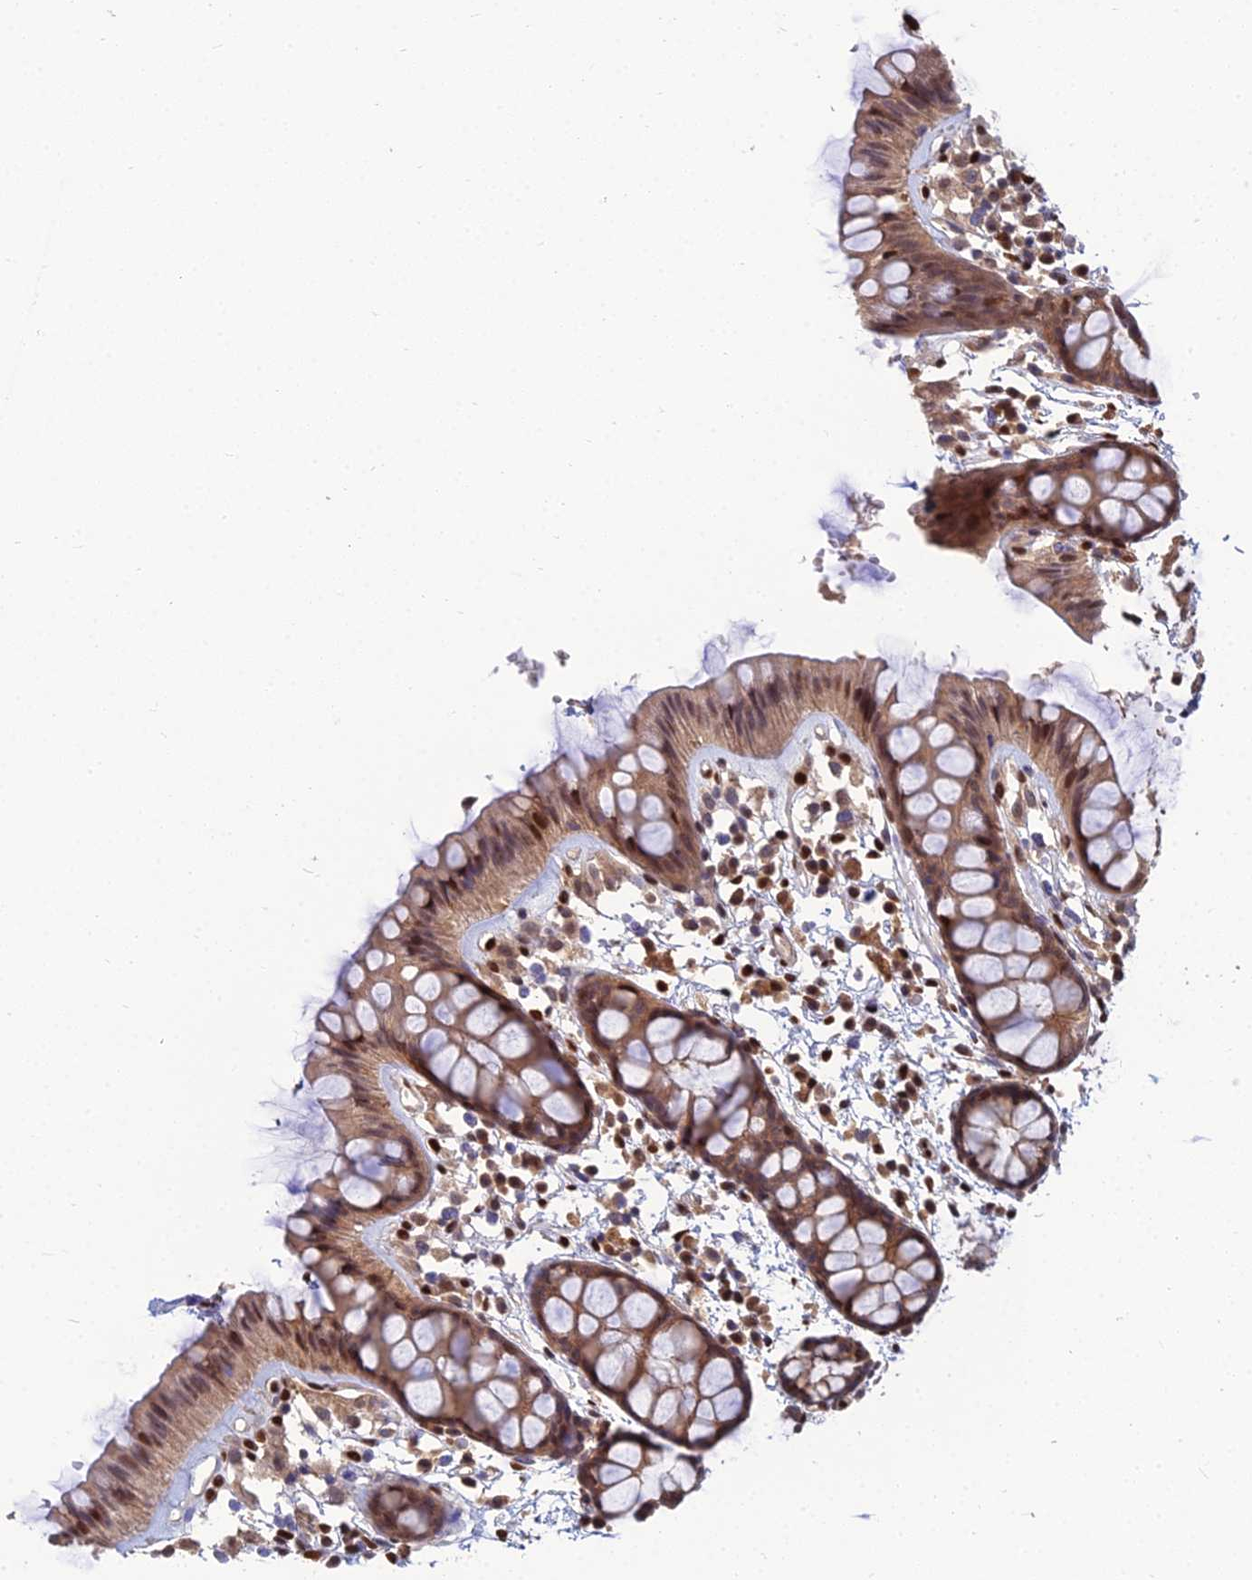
{"staining": {"intensity": "moderate", "quantity": ">75%", "location": "cytoplasmic/membranous,nuclear"}, "tissue": "rectum", "cell_type": "Glandular cells", "image_type": "normal", "snomed": [{"axis": "morphology", "description": "Normal tissue, NOS"}, {"axis": "topography", "description": "Rectum"}], "caption": "This photomicrograph demonstrates immunohistochemistry staining of benign human rectum, with medium moderate cytoplasmic/membranous,nuclear expression in about >75% of glandular cells.", "gene": "DNPEP", "patient": {"sex": "female", "age": 66}}